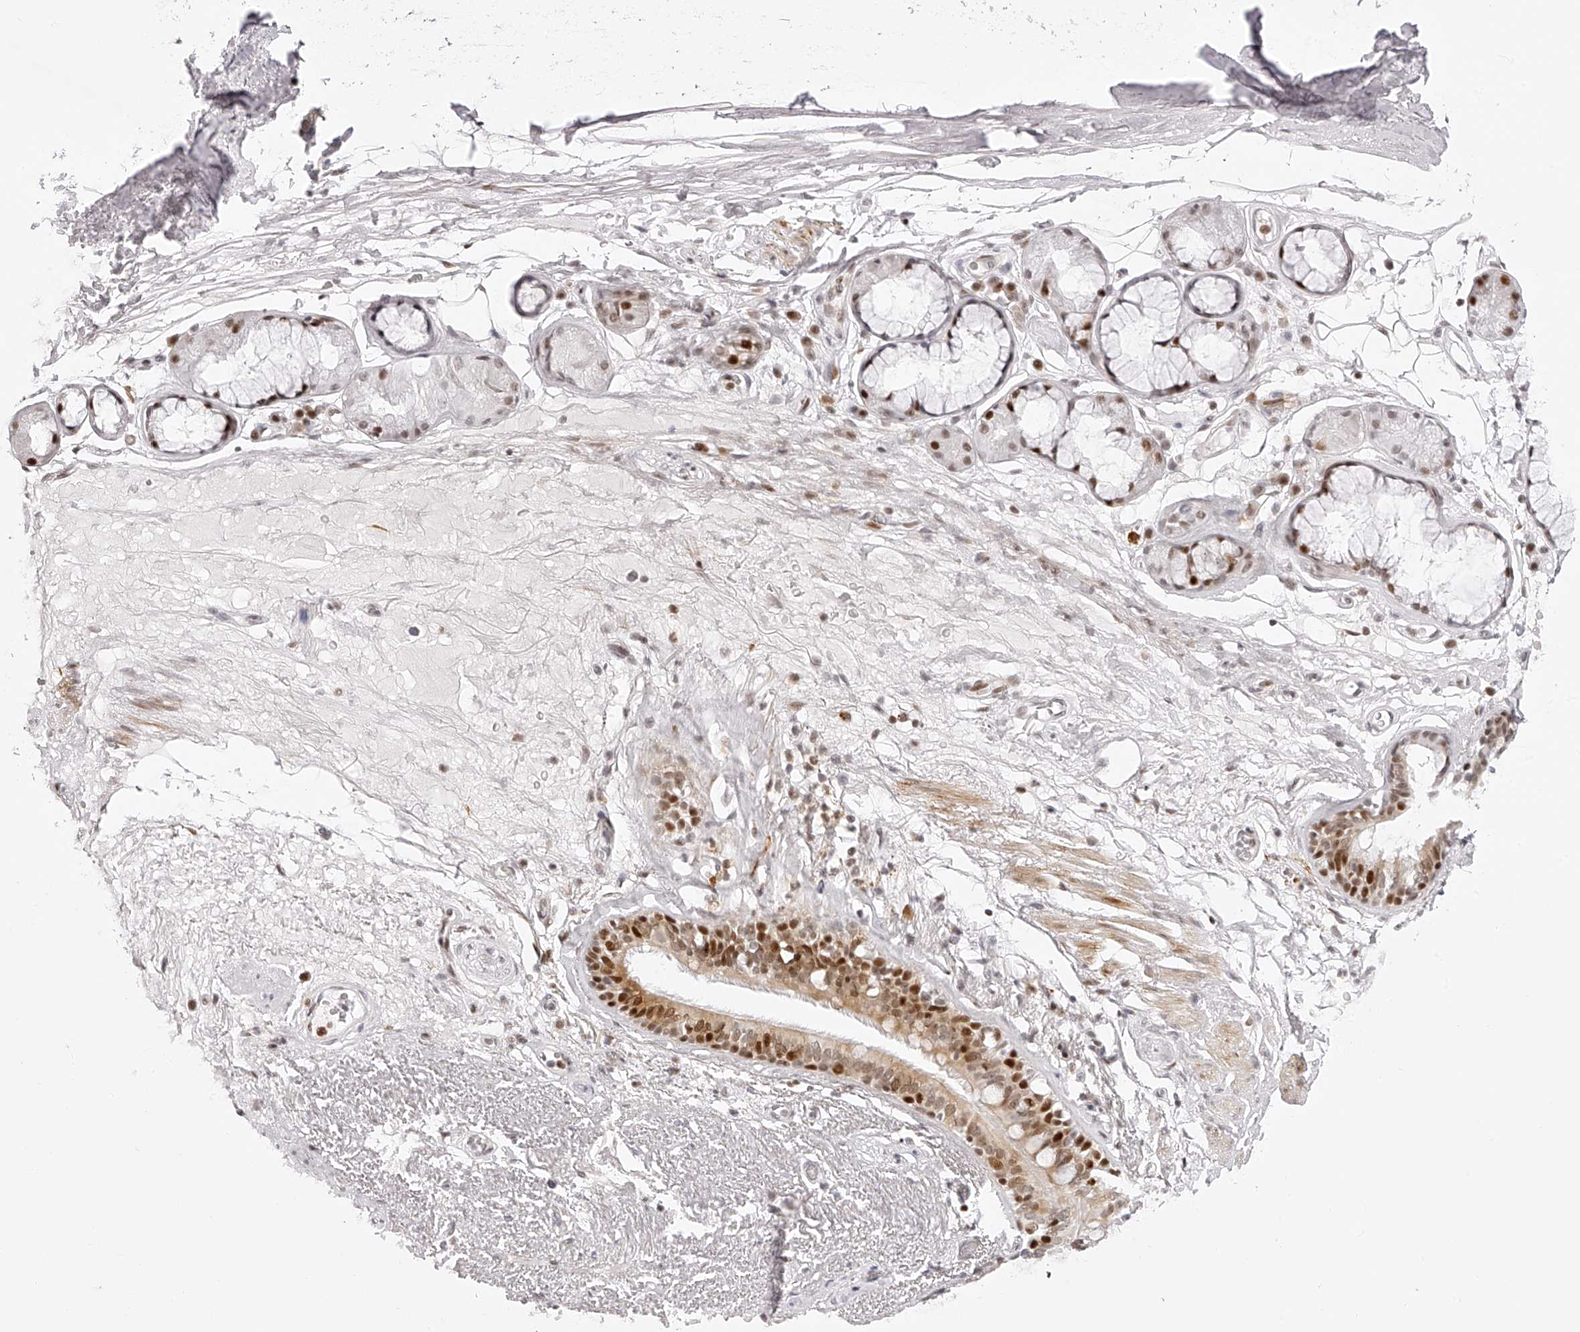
{"staining": {"intensity": "weak", "quantity": "25%-75%", "location": "cytoplasmic/membranous,nuclear"}, "tissue": "adipose tissue", "cell_type": "Adipocytes", "image_type": "normal", "snomed": [{"axis": "morphology", "description": "Normal tissue, NOS"}, {"axis": "topography", "description": "Cartilage tissue"}], "caption": "Immunohistochemistry micrograph of normal adipose tissue stained for a protein (brown), which demonstrates low levels of weak cytoplasmic/membranous,nuclear positivity in about 25%-75% of adipocytes.", "gene": "PLEKHG1", "patient": {"sex": "female", "age": 63}}